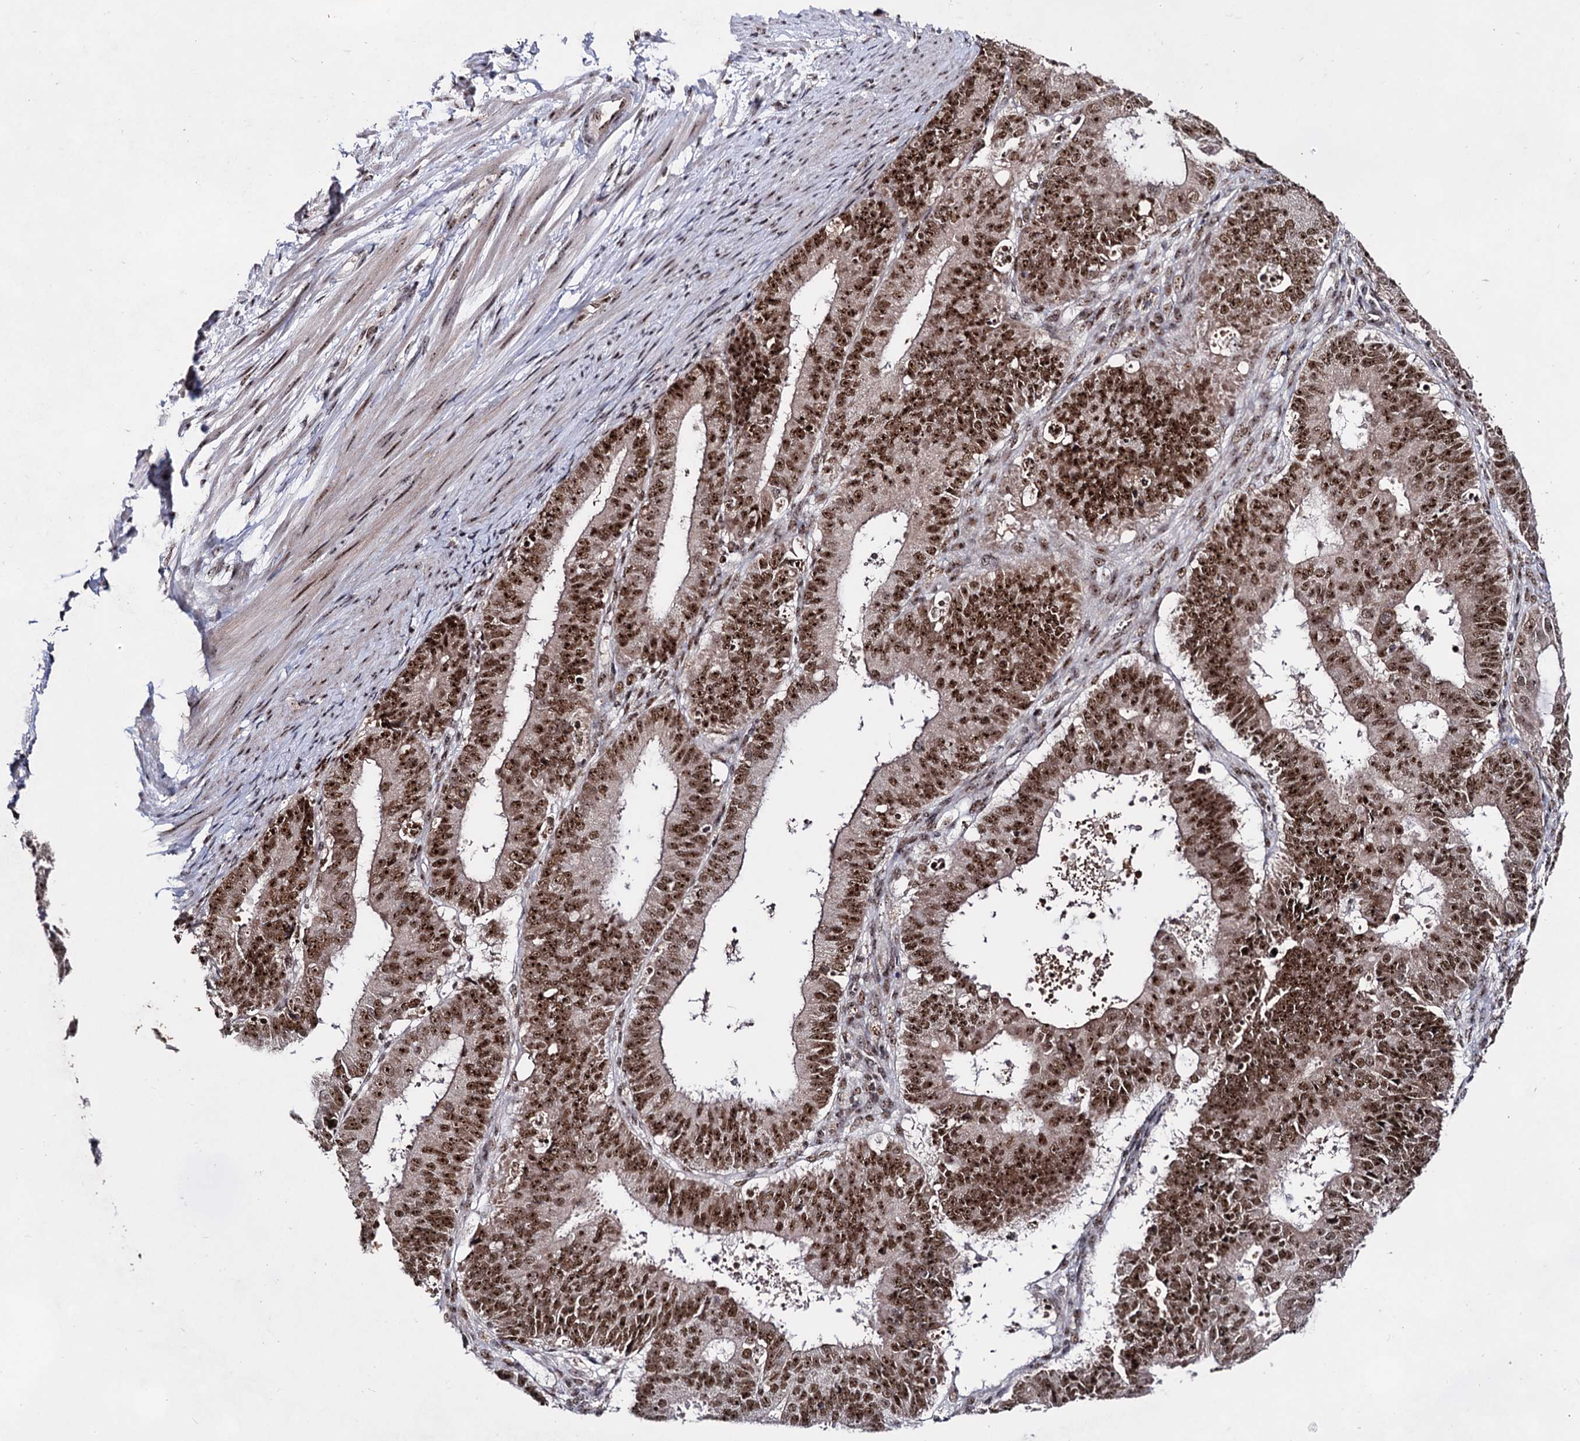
{"staining": {"intensity": "strong", "quantity": ">75%", "location": "nuclear"}, "tissue": "ovarian cancer", "cell_type": "Tumor cells", "image_type": "cancer", "snomed": [{"axis": "morphology", "description": "Carcinoma, endometroid"}, {"axis": "topography", "description": "Appendix"}, {"axis": "topography", "description": "Ovary"}], "caption": "IHC of ovarian cancer (endometroid carcinoma) exhibits high levels of strong nuclear expression in approximately >75% of tumor cells. Using DAB (brown) and hematoxylin (blue) stains, captured at high magnification using brightfield microscopy.", "gene": "EXOSC10", "patient": {"sex": "female", "age": 42}}